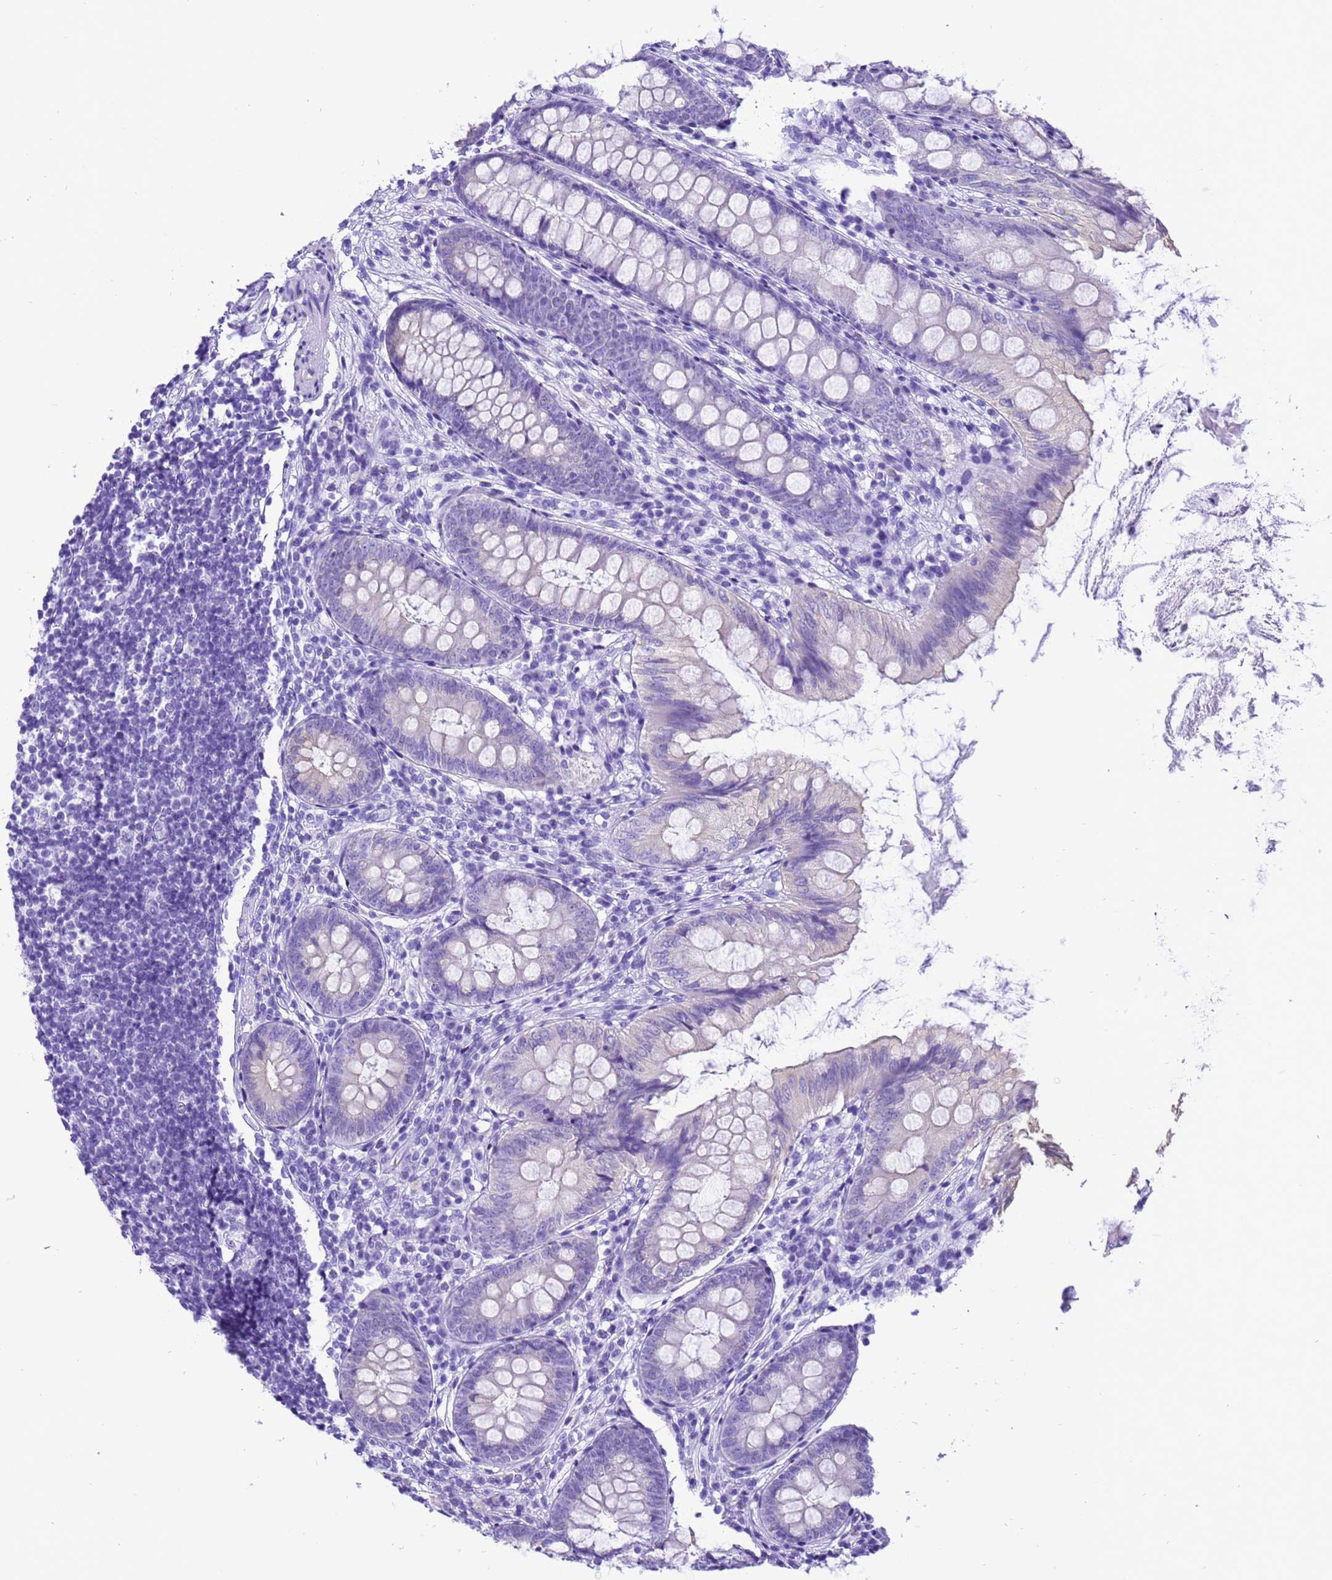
{"staining": {"intensity": "negative", "quantity": "none", "location": "none"}, "tissue": "appendix", "cell_type": "Glandular cells", "image_type": "normal", "snomed": [{"axis": "morphology", "description": "Normal tissue, NOS"}, {"axis": "topography", "description": "Appendix"}], "caption": "DAB (3,3'-diaminobenzidine) immunohistochemical staining of unremarkable appendix demonstrates no significant staining in glandular cells.", "gene": "PIEZO2", "patient": {"sex": "female", "age": 77}}